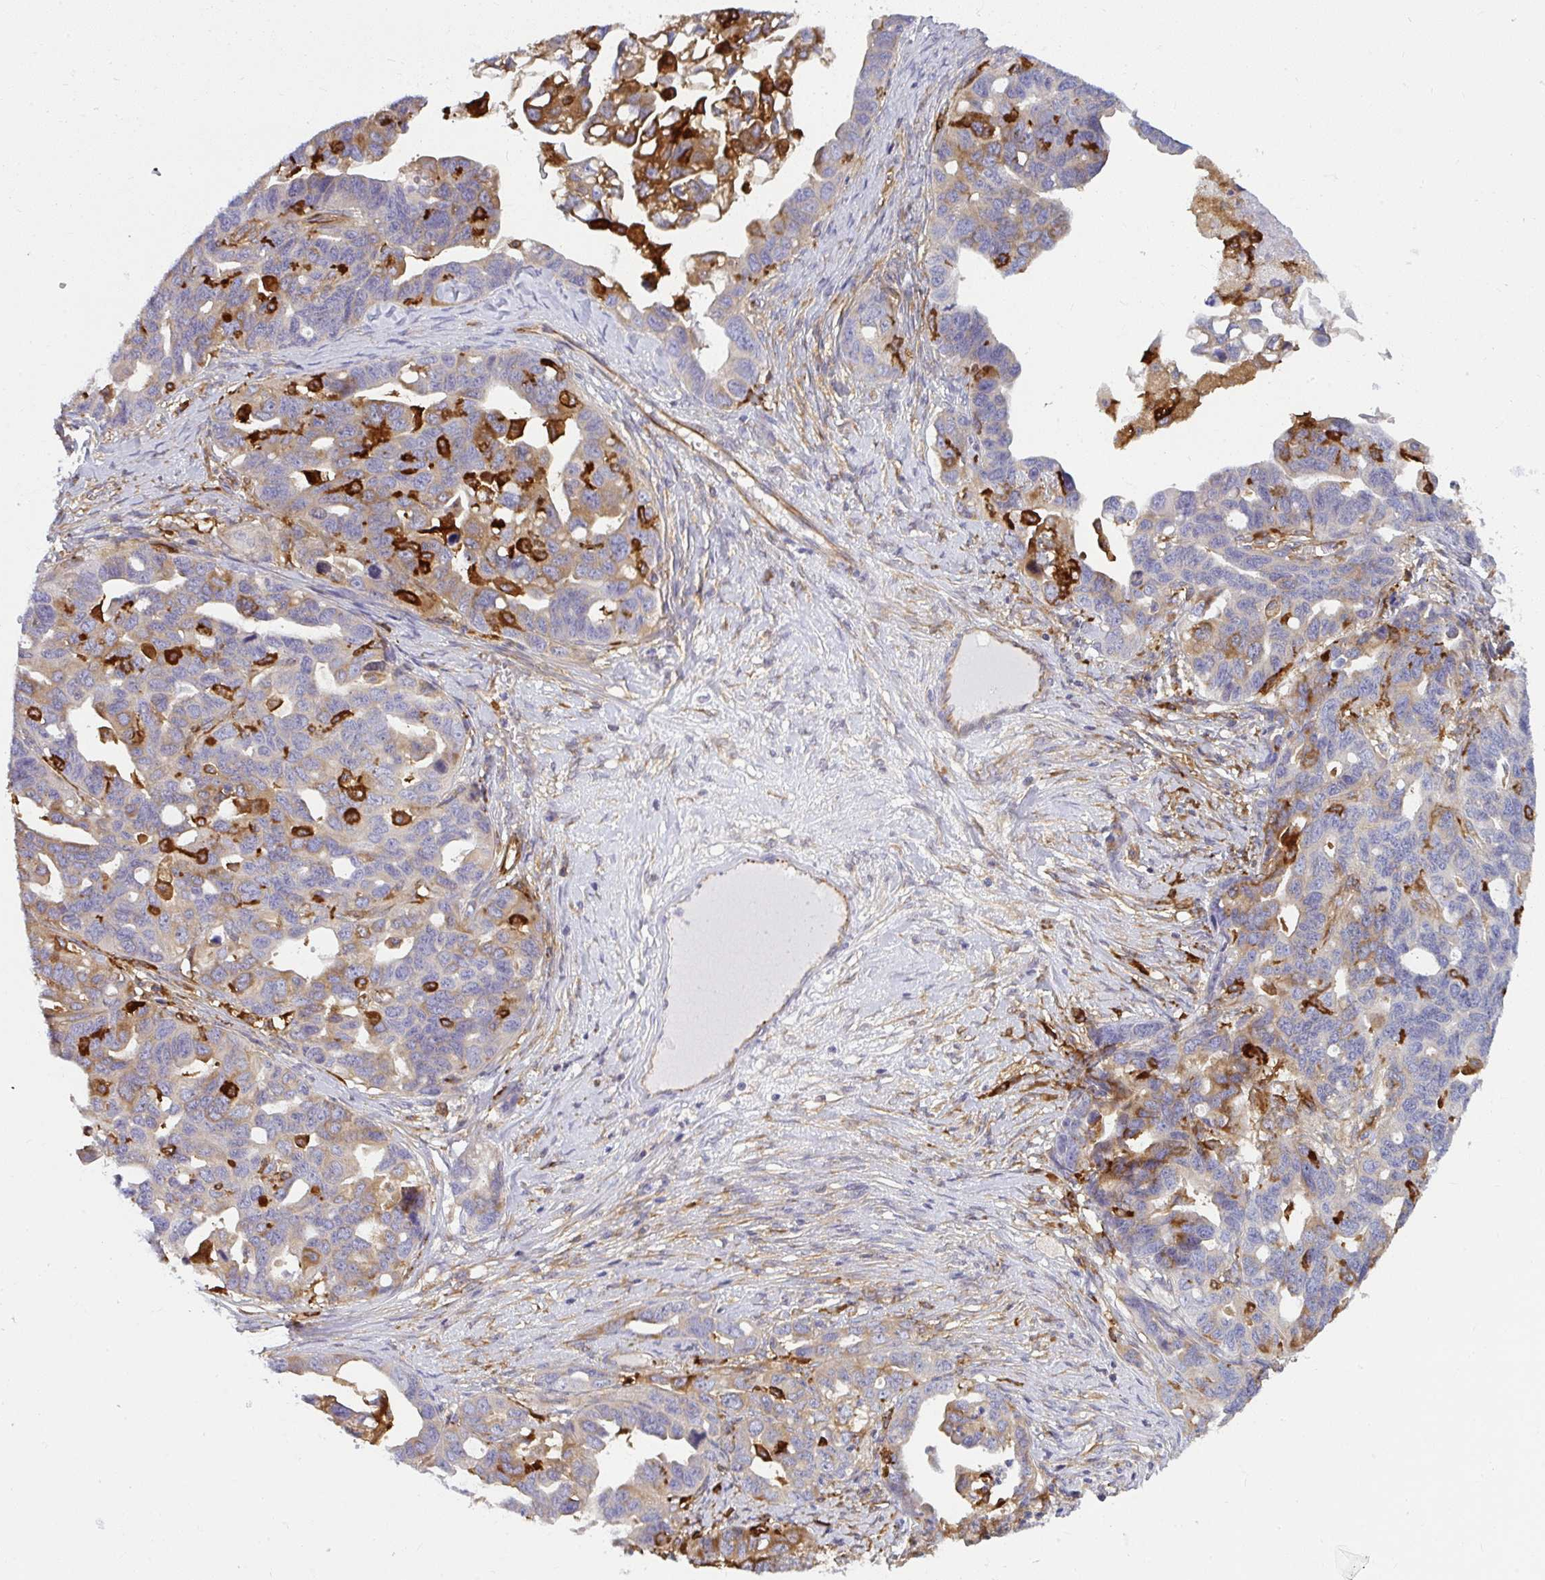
{"staining": {"intensity": "moderate", "quantity": "<25%", "location": "cytoplasmic/membranous"}, "tissue": "ovarian cancer", "cell_type": "Tumor cells", "image_type": "cancer", "snomed": [{"axis": "morphology", "description": "Cystadenocarcinoma, serous, NOS"}, {"axis": "topography", "description": "Ovary"}], "caption": "DAB immunohistochemical staining of ovarian serous cystadenocarcinoma displays moderate cytoplasmic/membranous protein staining in approximately <25% of tumor cells.", "gene": "IFIT3", "patient": {"sex": "female", "age": 69}}